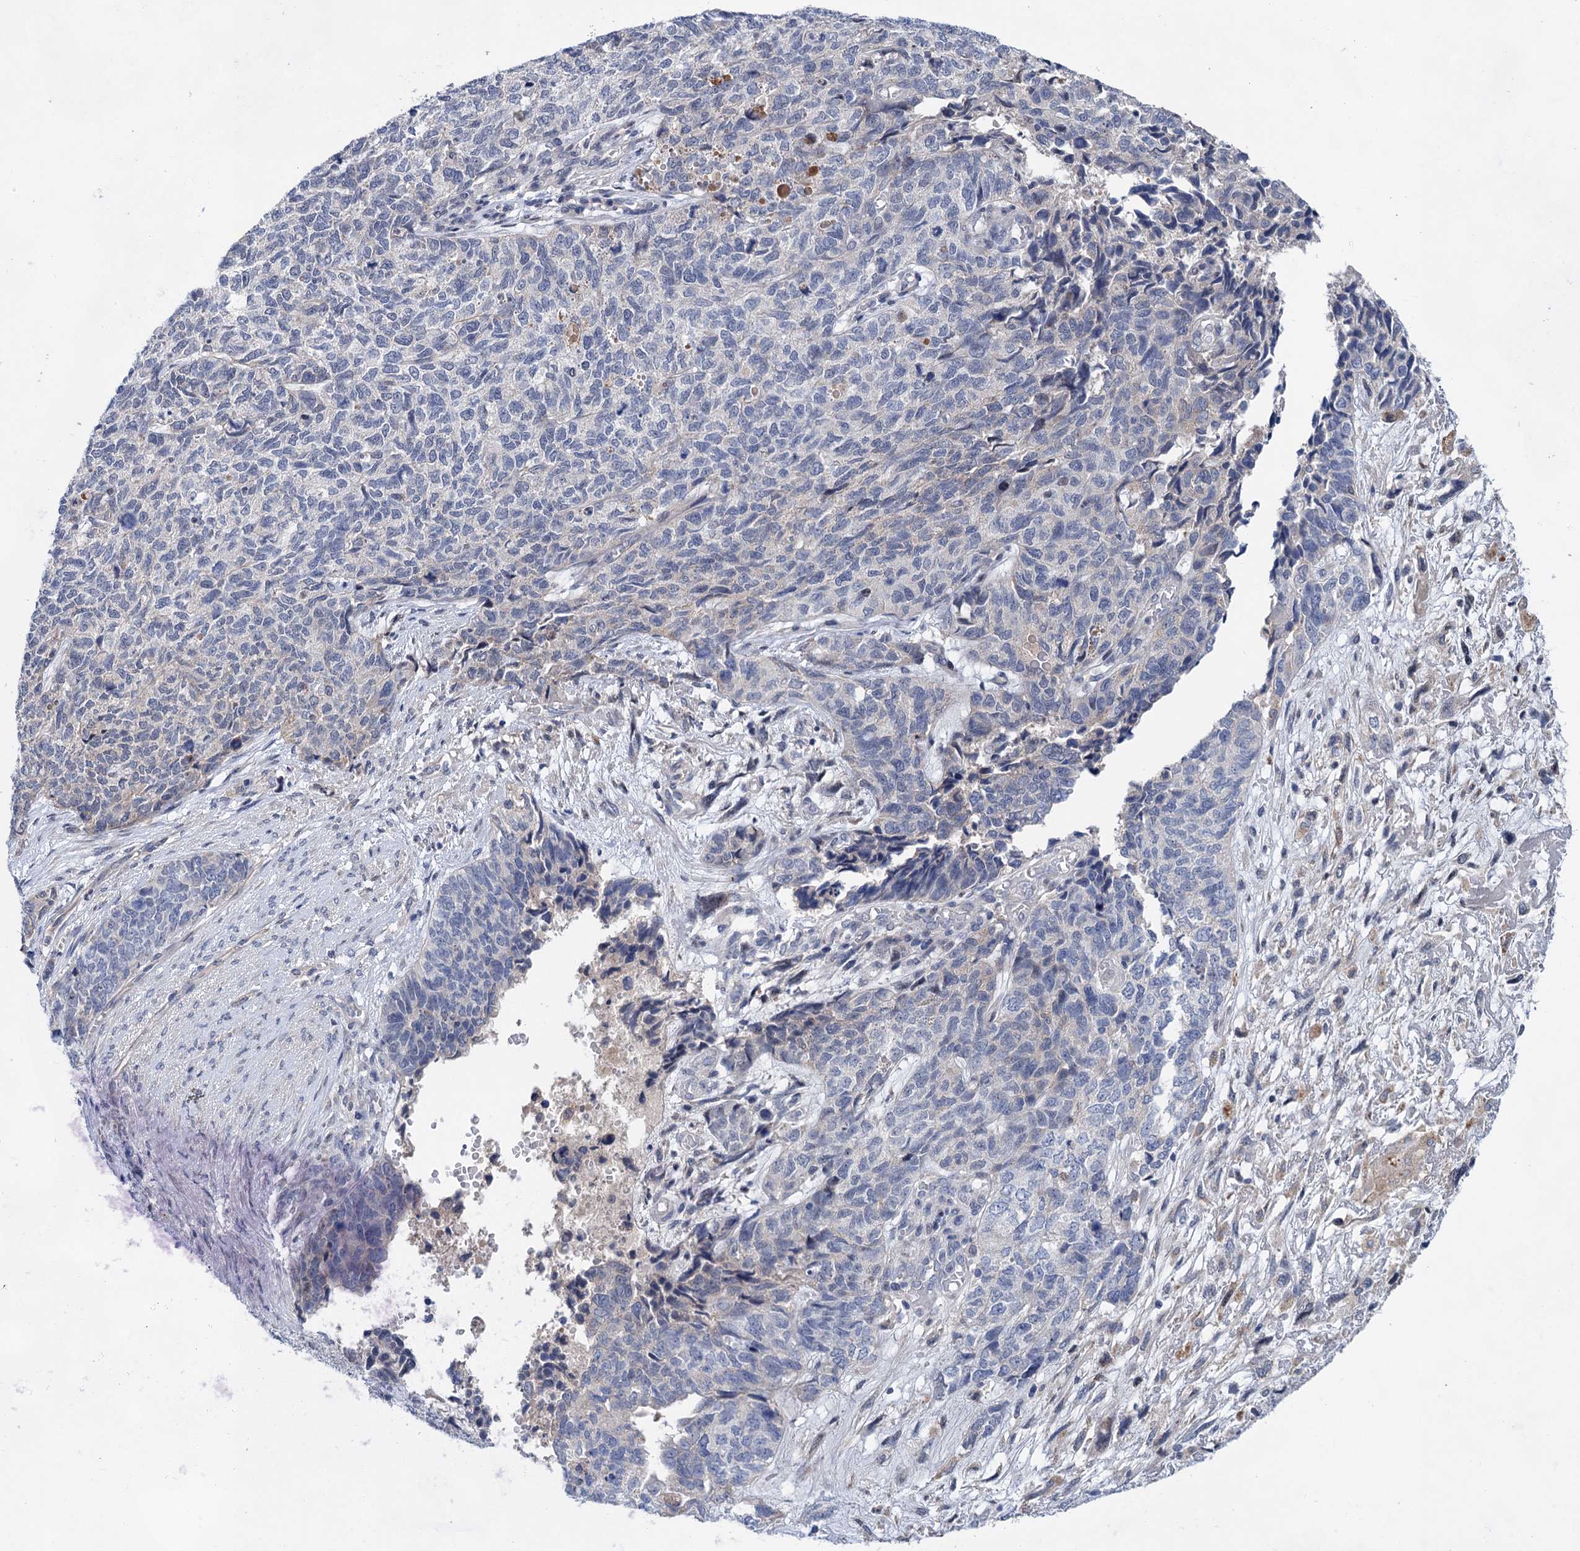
{"staining": {"intensity": "negative", "quantity": "none", "location": "none"}, "tissue": "cervical cancer", "cell_type": "Tumor cells", "image_type": "cancer", "snomed": [{"axis": "morphology", "description": "Squamous cell carcinoma, NOS"}, {"axis": "topography", "description": "Cervix"}], "caption": "Immunohistochemical staining of cervical cancer (squamous cell carcinoma) displays no significant expression in tumor cells.", "gene": "MORN3", "patient": {"sex": "female", "age": 63}}